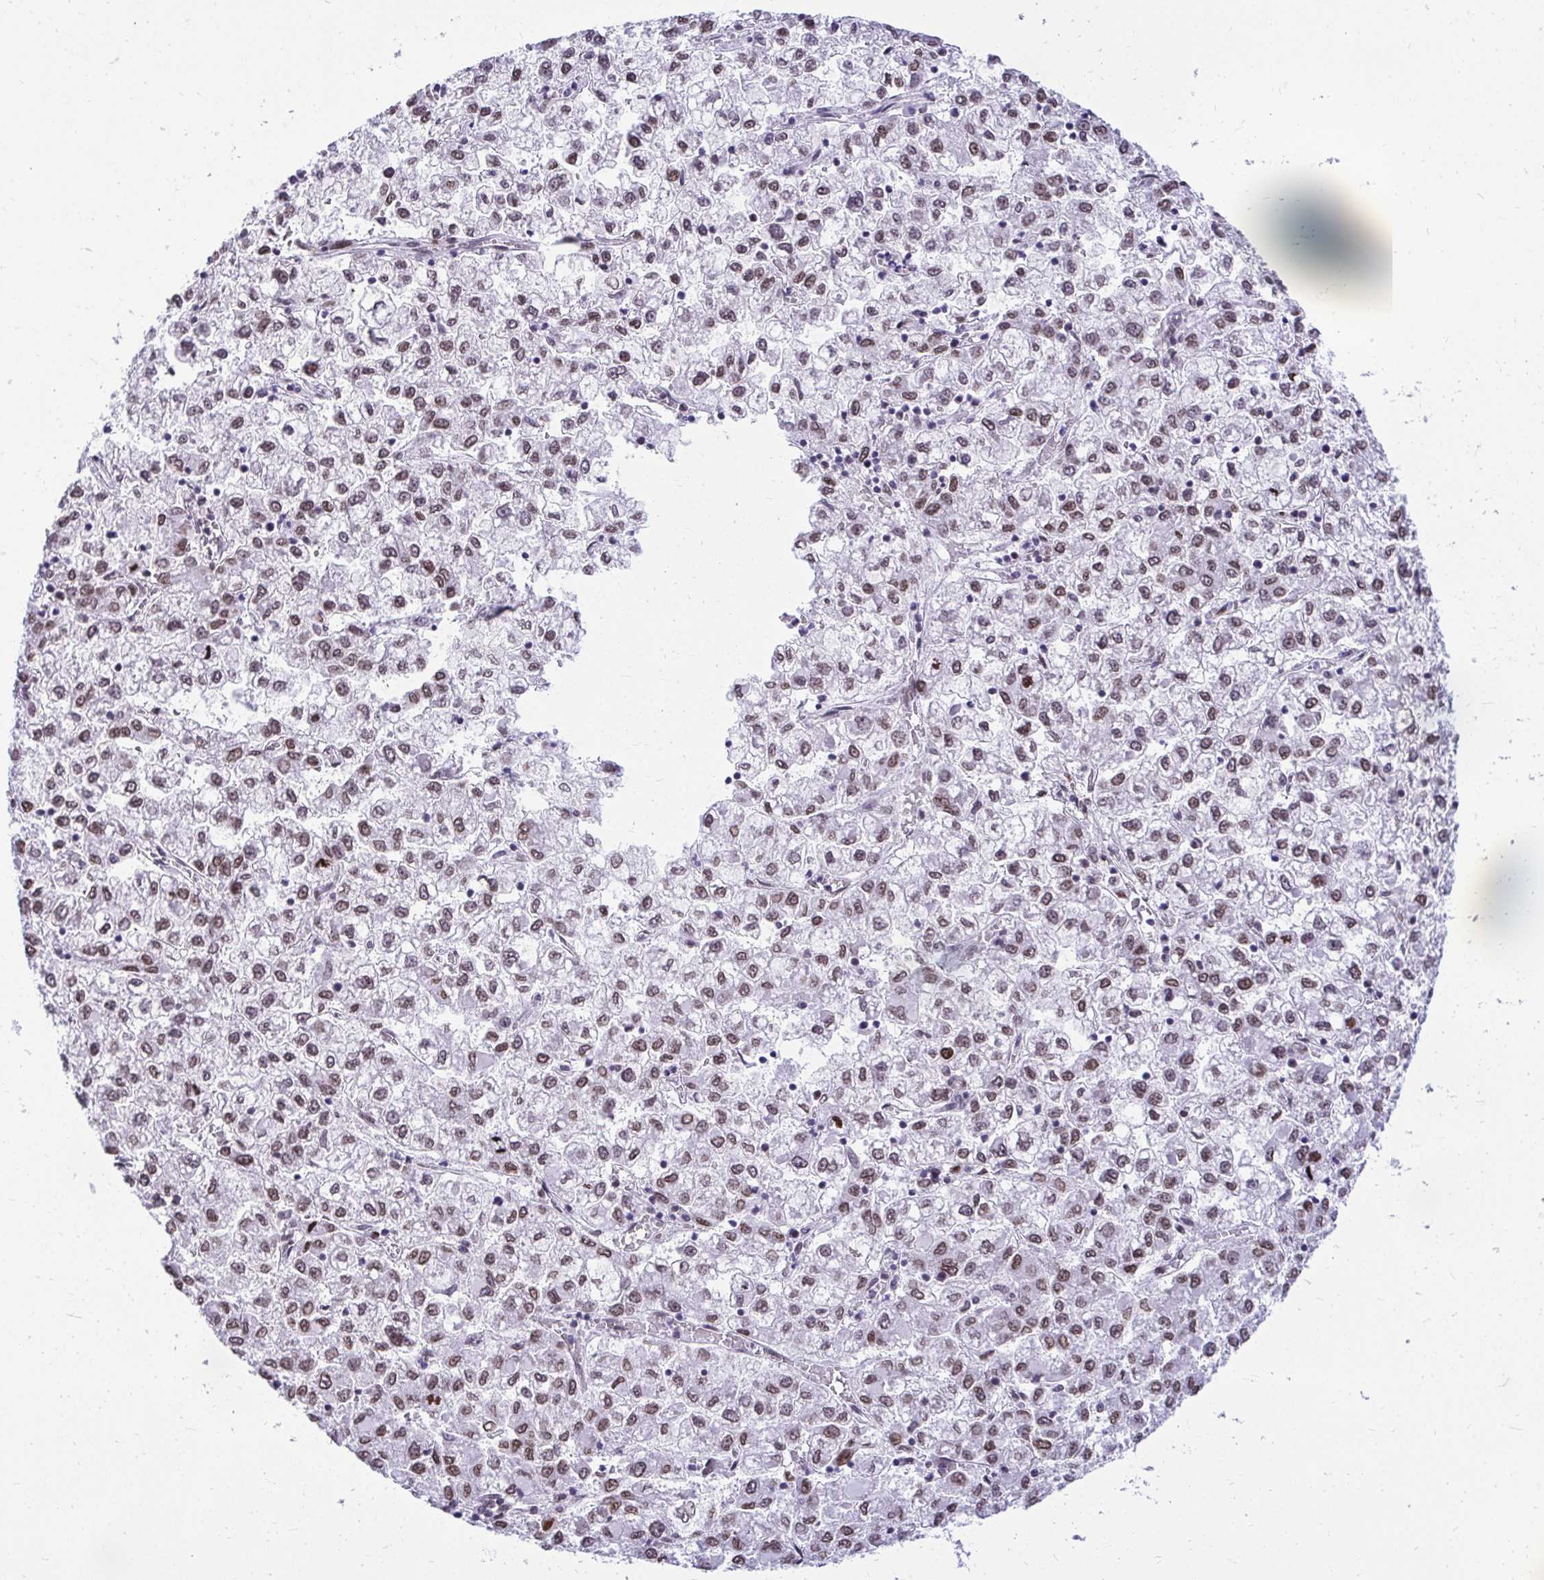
{"staining": {"intensity": "weak", "quantity": ">75%", "location": "cytoplasmic/membranous,nuclear"}, "tissue": "liver cancer", "cell_type": "Tumor cells", "image_type": "cancer", "snomed": [{"axis": "morphology", "description": "Carcinoma, Hepatocellular, NOS"}, {"axis": "topography", "description": "Liver"}], "caption": "Immunohistochemistry (IHC) (DAB) staining of human liver cancer displays weak cytoplasmic/membranous and nuclear protein expression in about >75% of tumor cells.", "gene": "BANF1", "patient": {"sex": "male", "age": 40}}